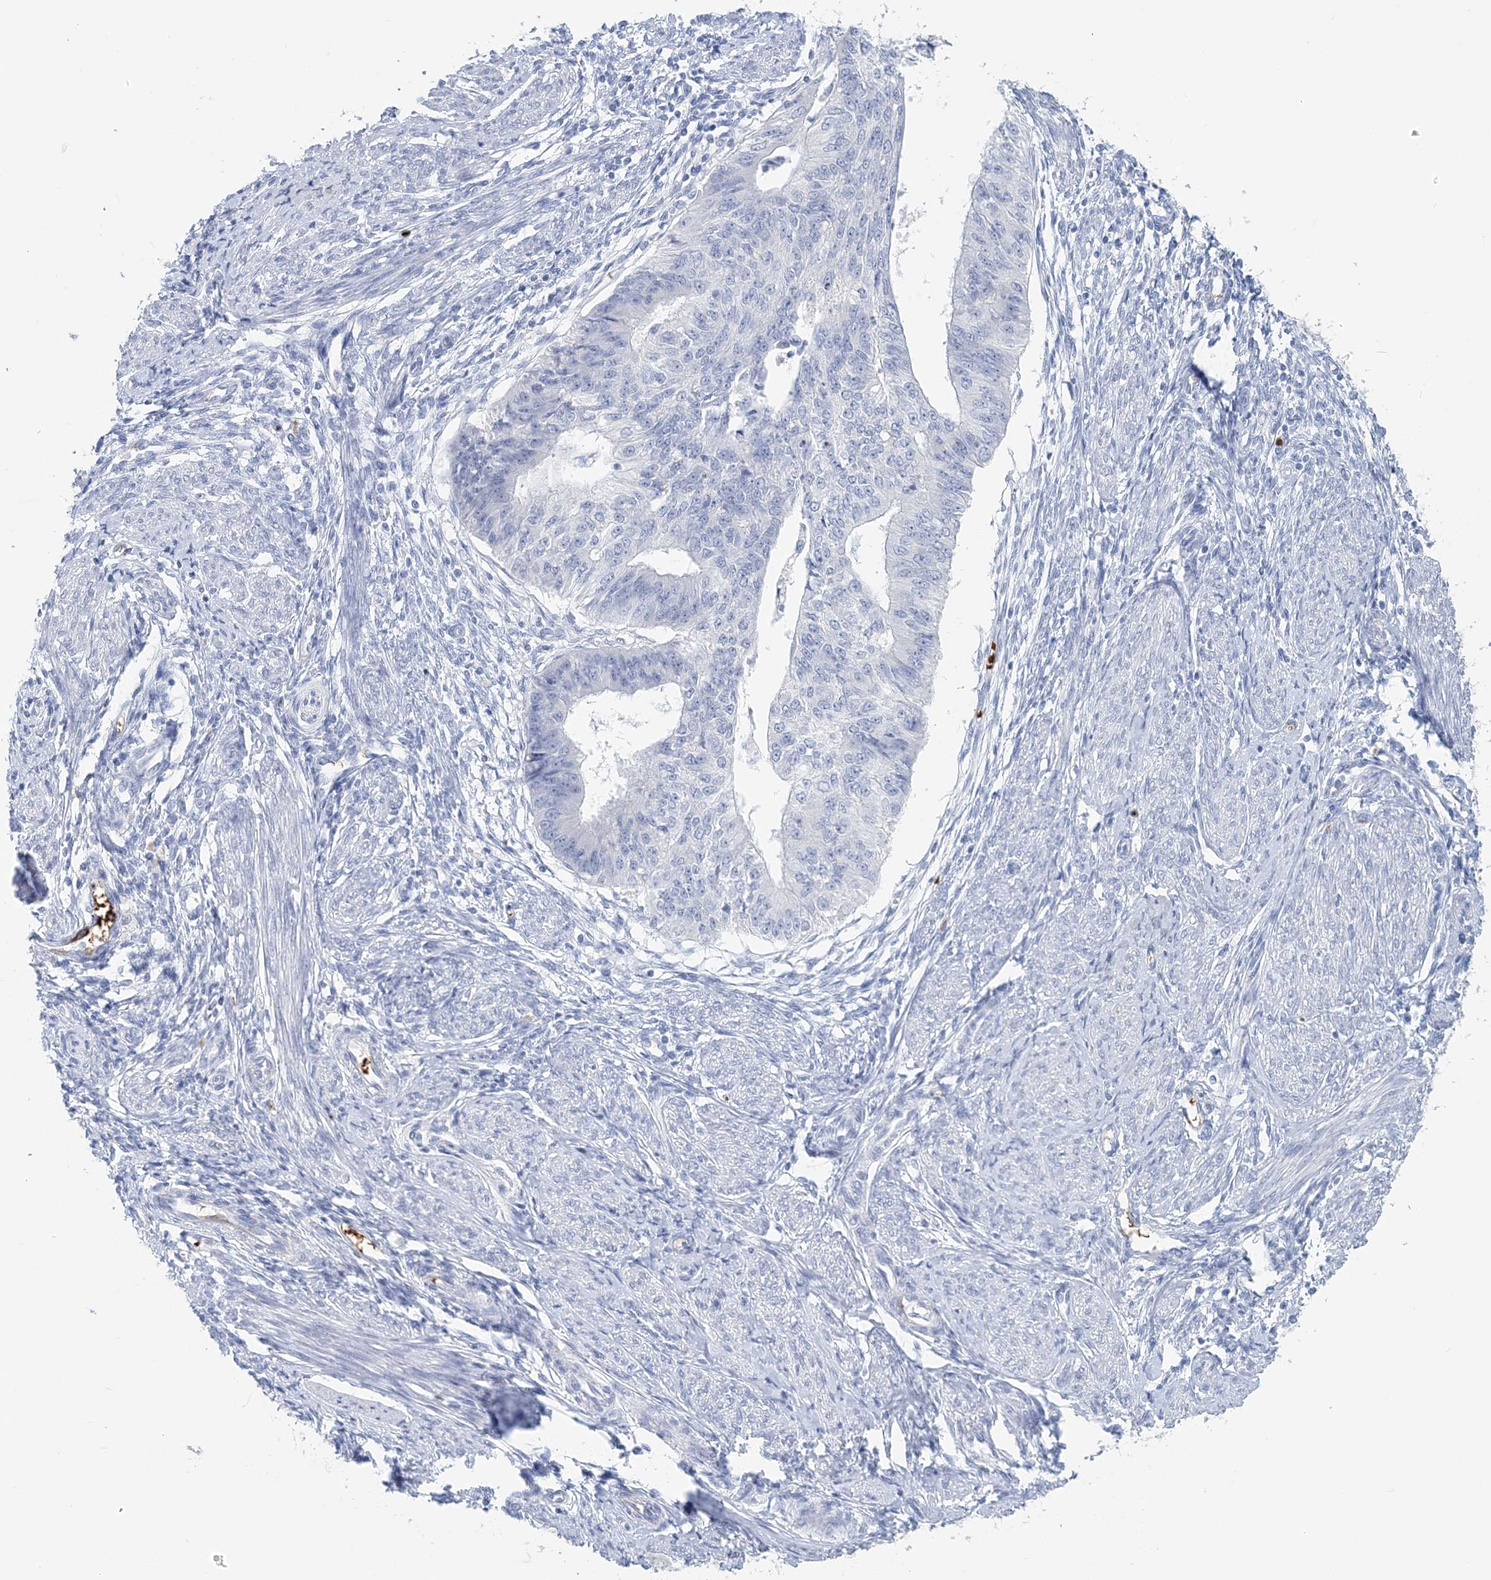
{"staining": {"intensity": "negative", "quantity": "none", "location": "none"}, "tissue": "endometrial cancer", "cell_type": "Tumor cells", "image_type": "cancer", "snomed": [{"axis": "morphology", "description": "Adenocarcinoma, NOS"}, {"axis": "topography", "description": "Endometrium"}], "caption": "This histopathology image is of endometrial adenocarcinoma stained with IHC to label a protein in brown with the nuclei are counter-stained blue. There is no expression in tumor cells.", "gene": "HBA2", "patient": {"sex": "female", "age": 32}}